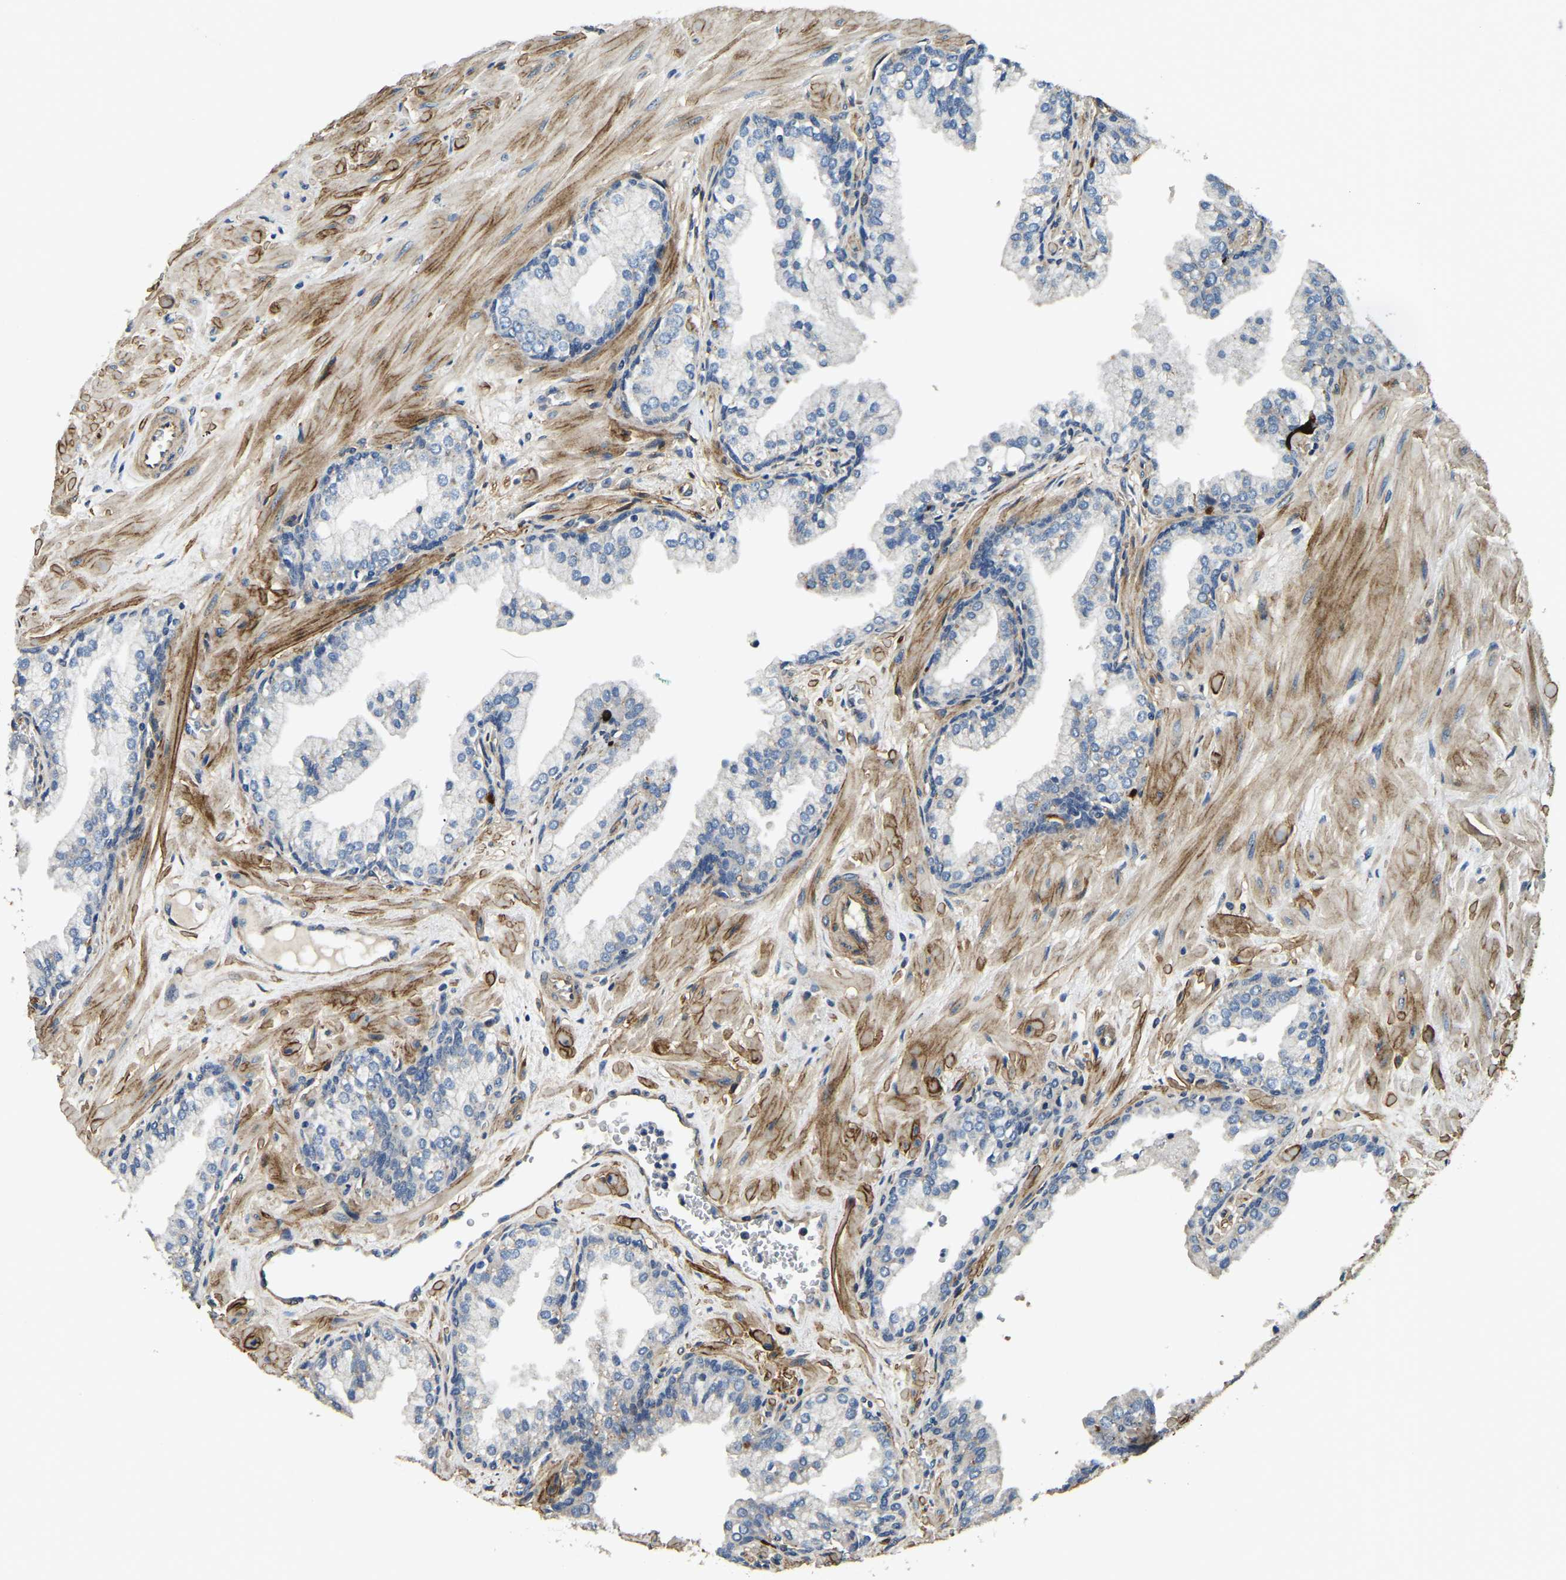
{"staining": {"intensity": "negative", "quantity": "none", "location": "none"}, "tissue": "prostate cancer", "cell_type": "Tumor cells", "image_type": "cancer", "snomed": [{"axis": "morphology", "description": "Adenocarcinoma, Low grade"}, {"axis": "topography", "description": "Prostate"}], "caption": "High power microscopy photomicrograph of an immunohistochemistry micrograph of prostate cancer, revealing no significant positivity in tumor cells.", "gene": "RNF39", "patient": {"sex": "male", "age": 53}}